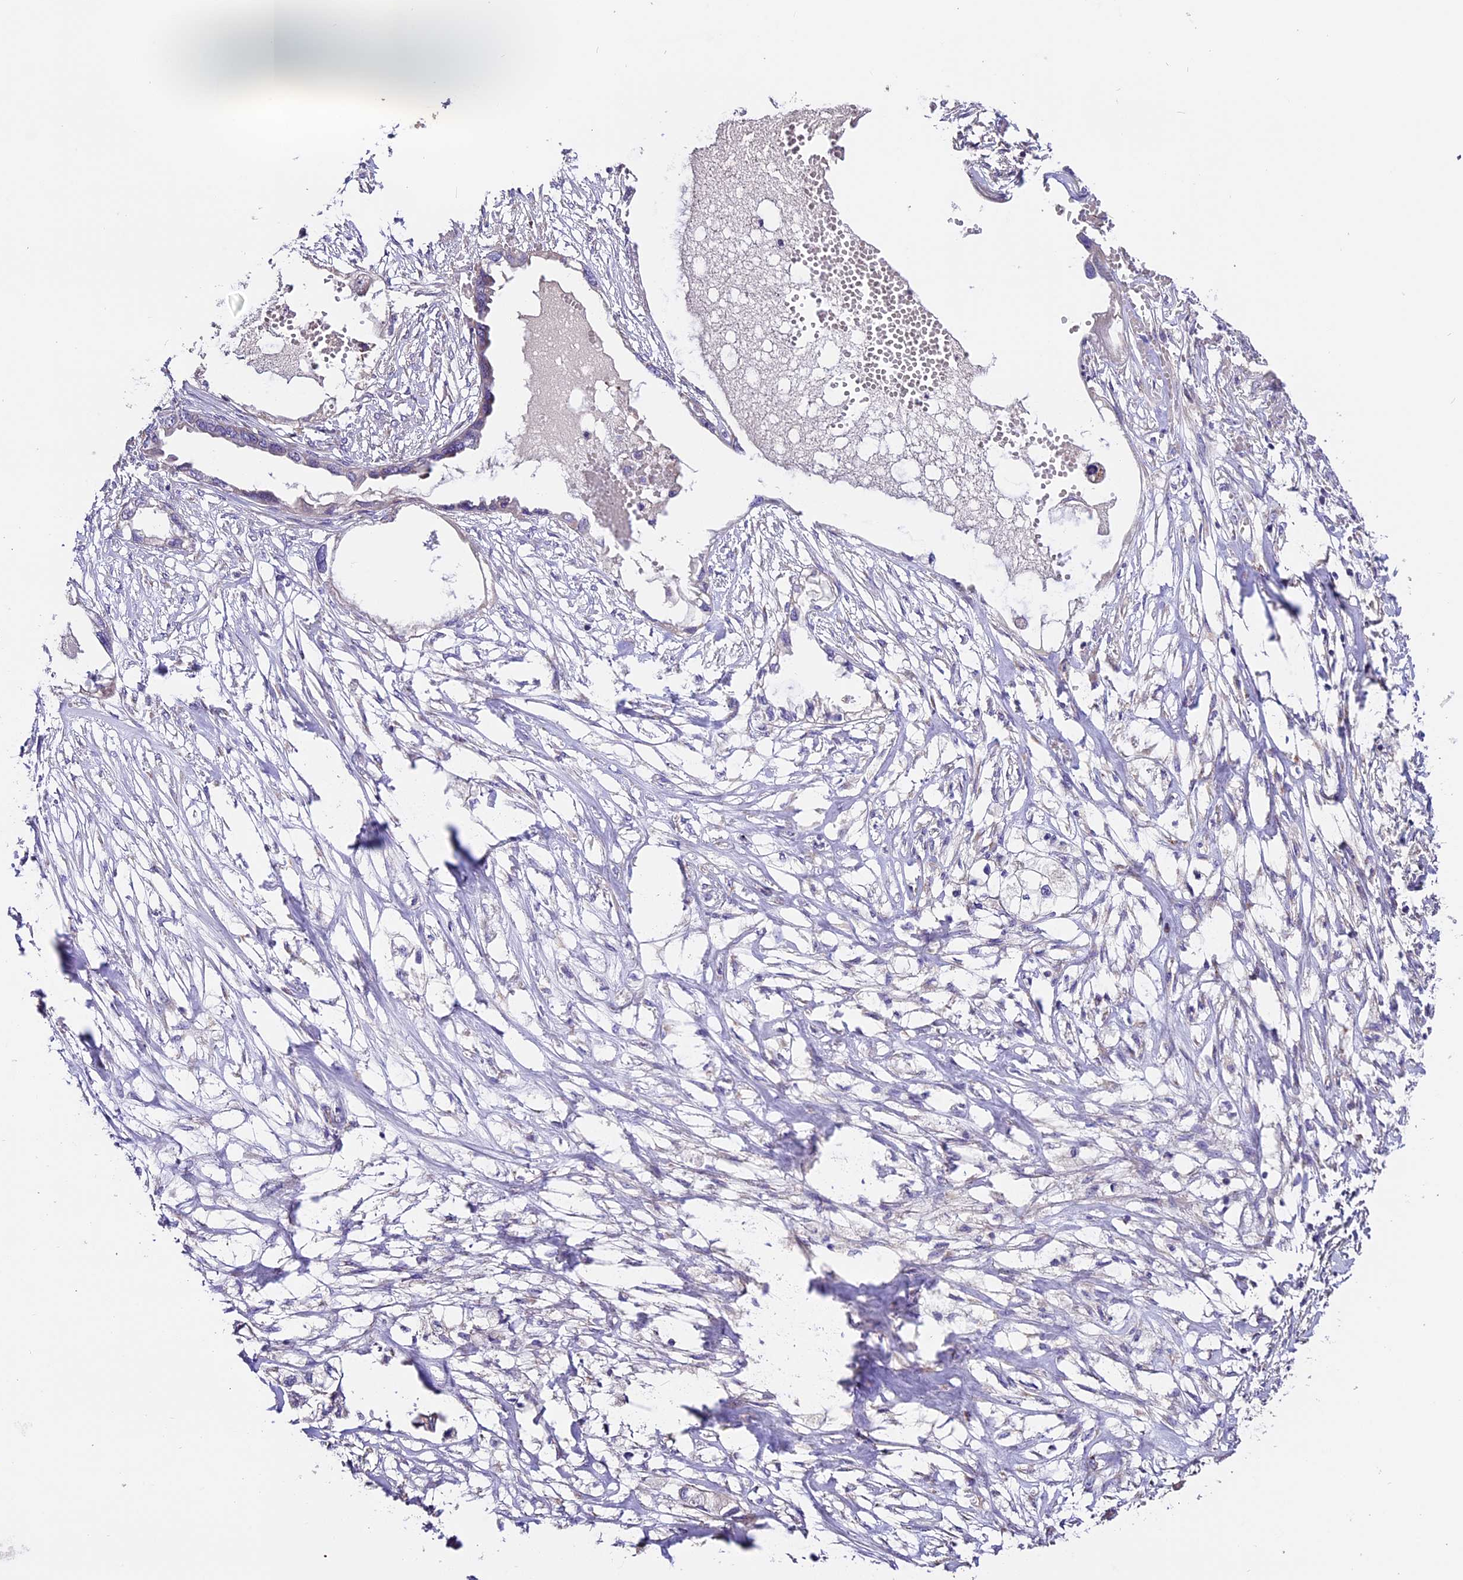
{"staining": {"intensity": "negative", "quantity": "none", "location": "none"}, "tissue": "endometrial cancer", "cell_type": "Tumor cells", "image_type": "cancer", "snomed": [{"axis": "morphology", "description": "Adenocarcinoma, NOS"}, {"axis": "morphology", "description": "Adenocarcinoma, metastatic, NOS"}, {"axis": "topography", "description": "Adipose tissue"}, {"axis": "topography", "description": "Endometrium"}], "caption": "Human endometrial cancer (metastatic adenocarcinoma) stained for a protein using immunohistochemistry exhibits no staining in tumor cells.", "gene": "DDX28", "patient": {"sex": "female", "age": 67}}